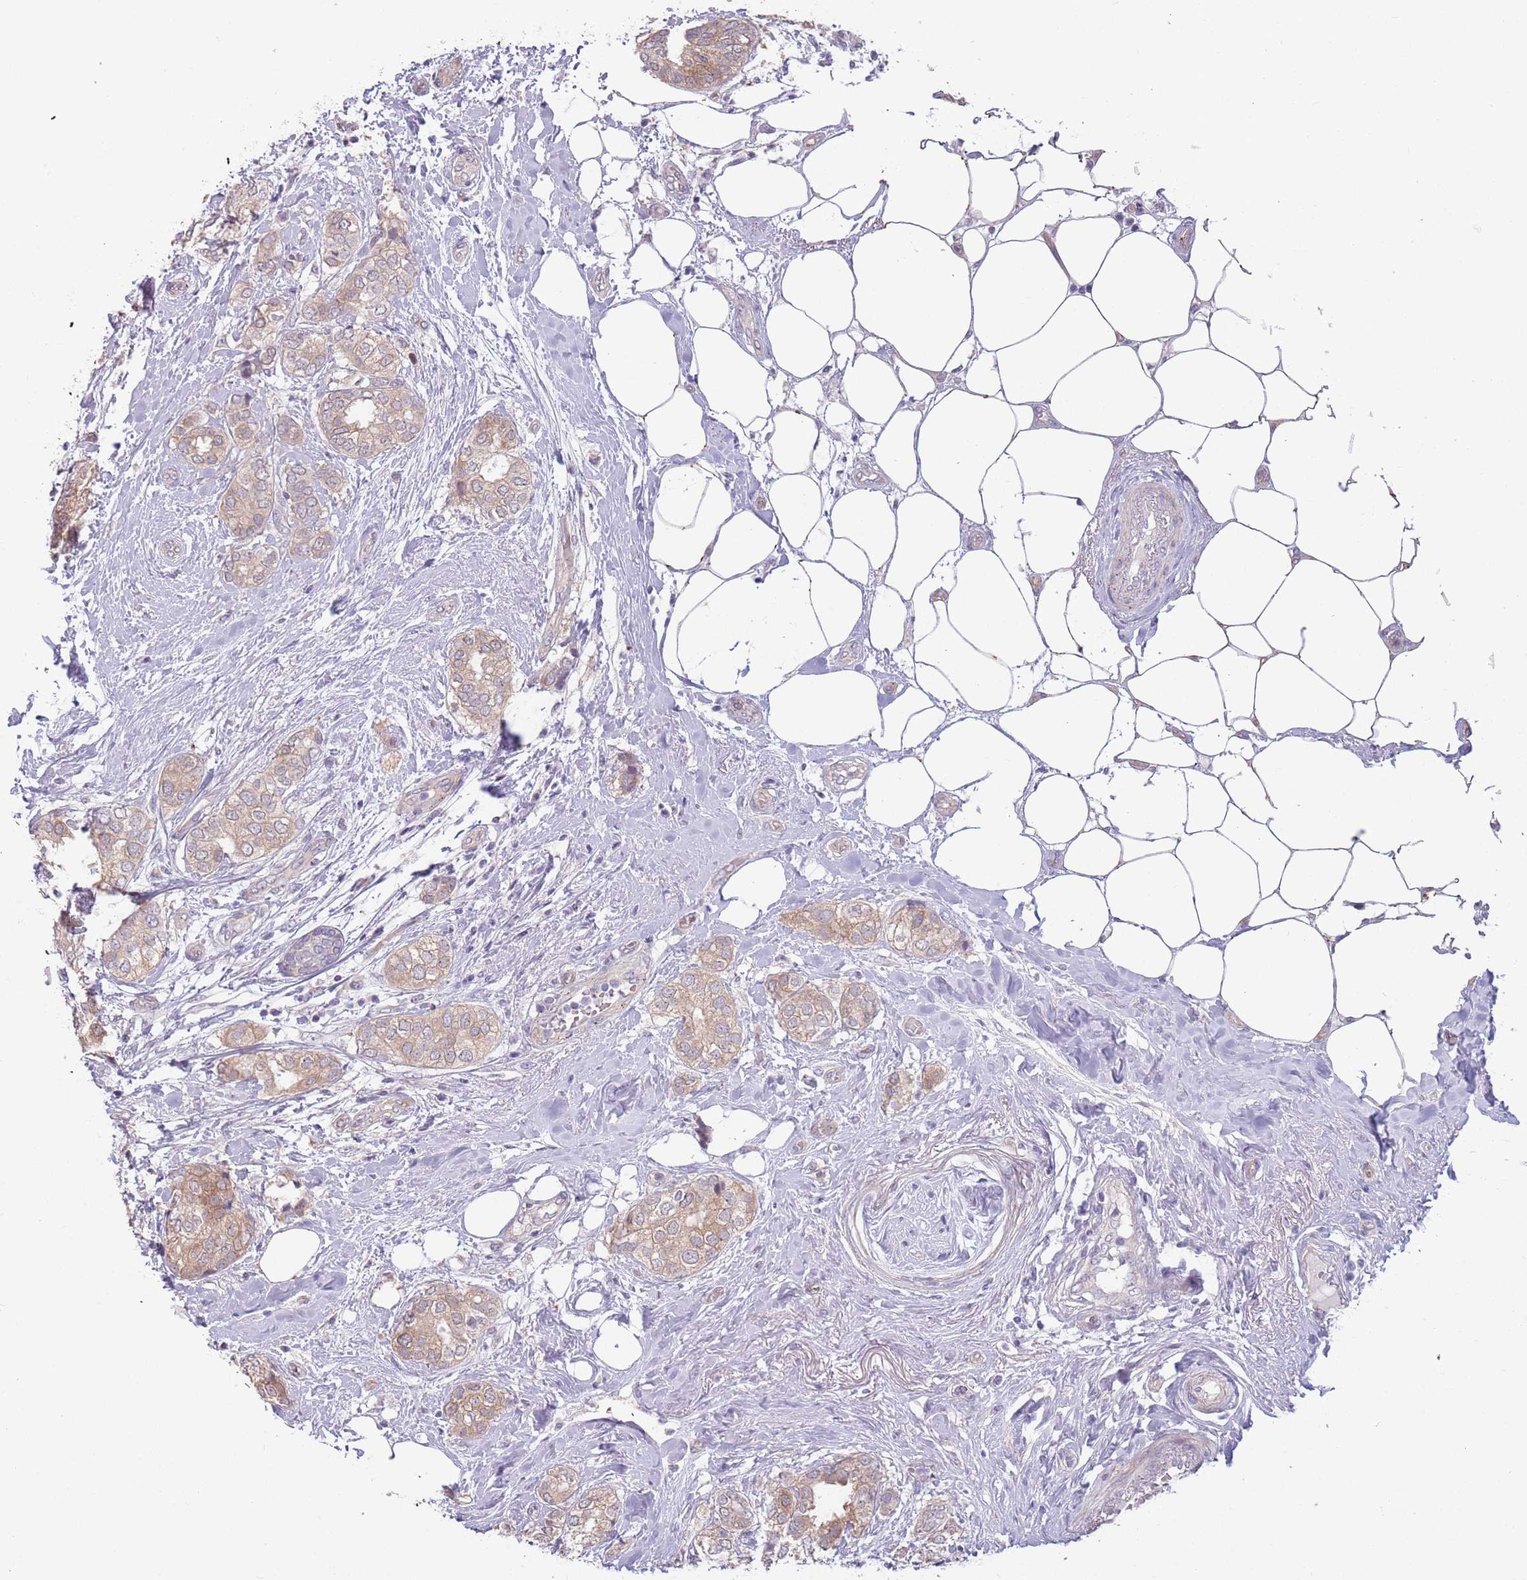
{"staining": {"intensity": "weak", "quantity": "25%-75%", "location": "cytoplasmic/membranous"}, "tissue": "breast cancer", "cell_type": "Tumor cells", "image_type": "cancer", "snomed": [{"axis": "morphology", "description": "Duct carcinoma"}, {"axis": "topography", "description": "Breast"}], "caption": "A high-resolution histopathology image shows IHC staining of breast cancer (infiltrating ductal carcinoma), which displays weak cytoplasmic/membranous expression in approximately 25%-75% of tumor cells.", "gene": "LDHD", "patient": {"sex": "female", "age": 73}}